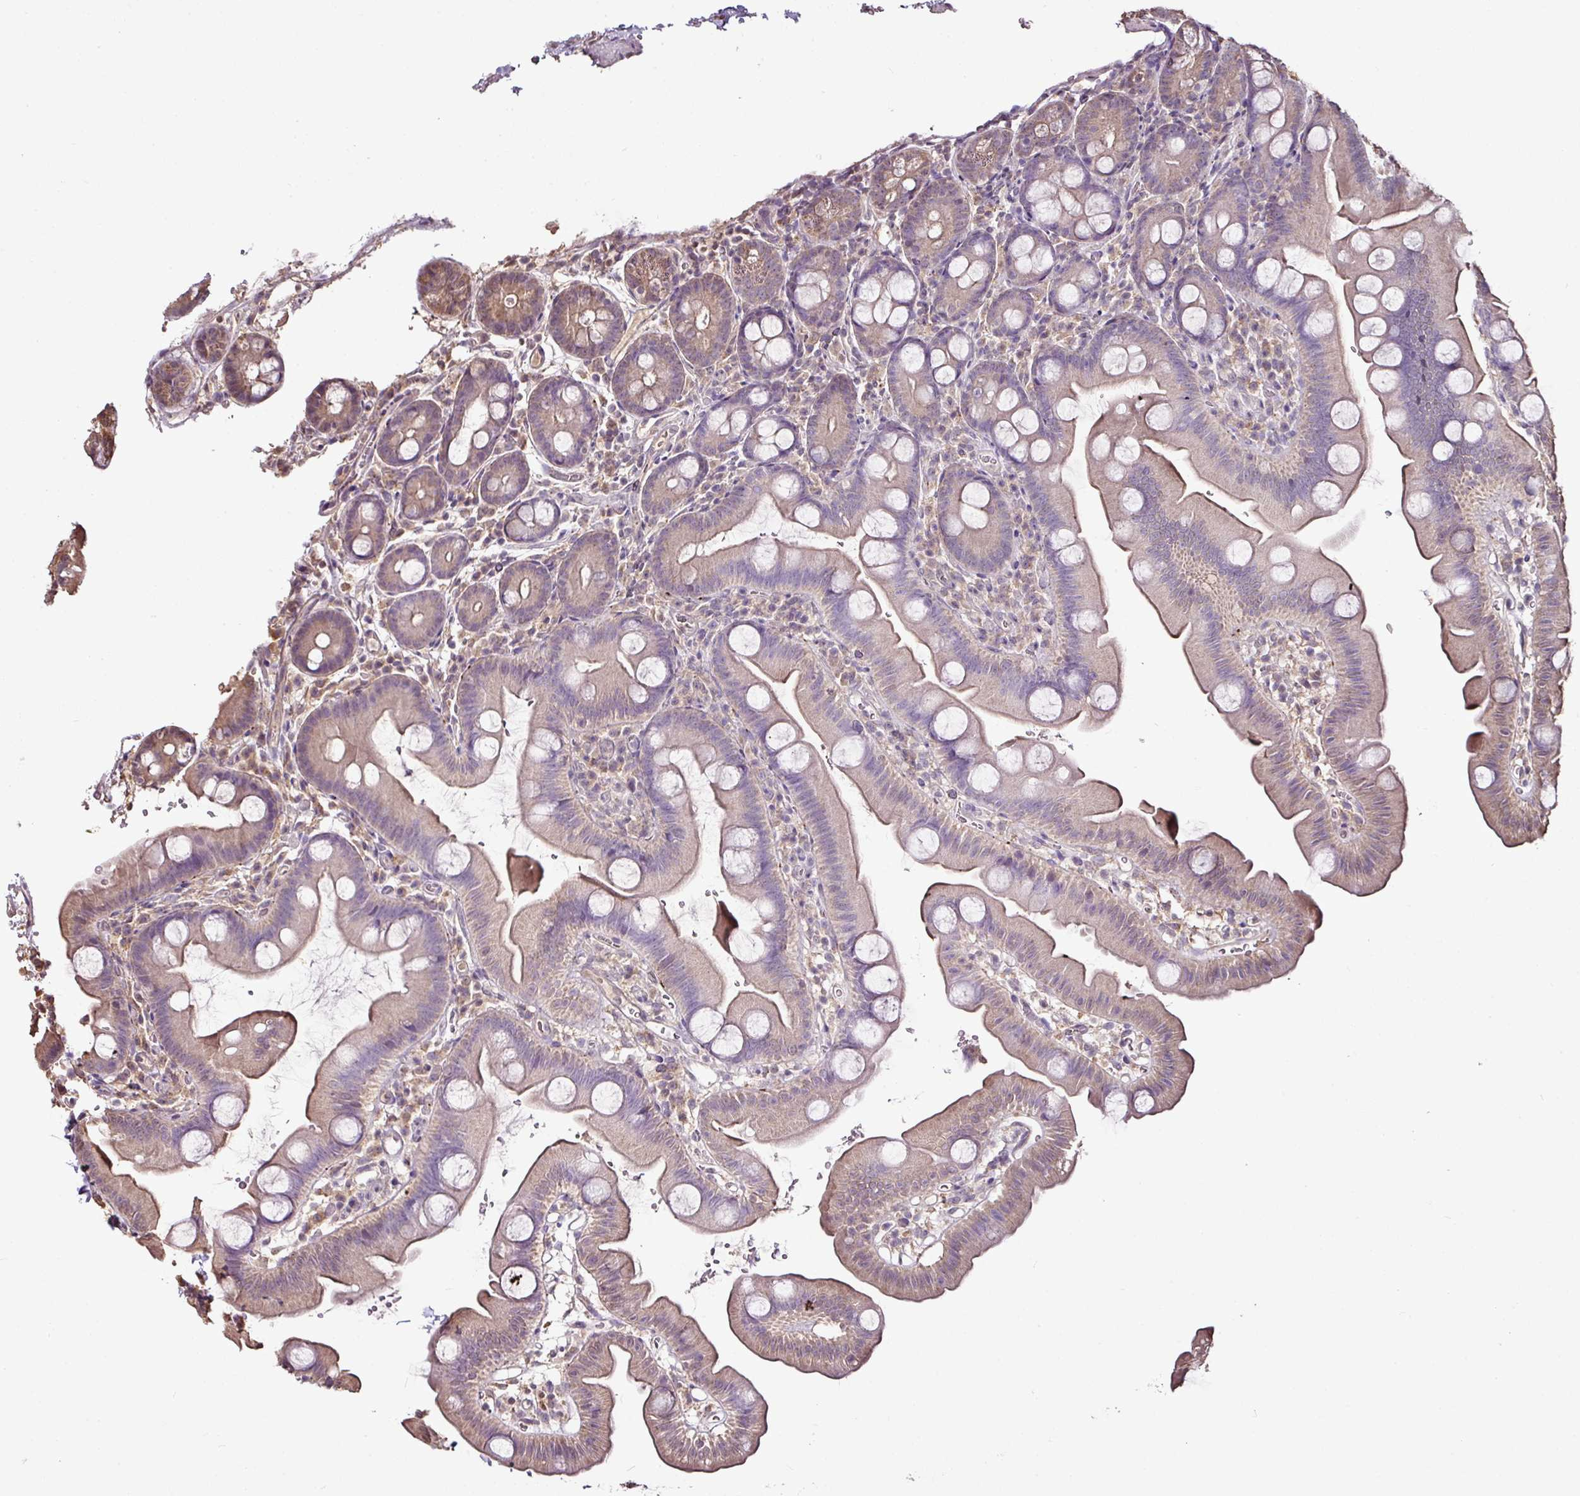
{"staining": {"intensity": "moderate", "quantity": "25%-75%", "location": "cytoplasmic/membranous"}, "tissue": "small intestine", "cell_type": "Glandular cells", "image_type": "normal", "snomed": [{"axis": "morphology", "description": "Normal tissue, NOS"}, {"axis": "topography", "description": "Small intestine"}], "caption": "Immunohistochemistry (IHC) of unremarkable small intestine shows medium levels of moderate cytoplasmic/membranous staining in about 25%-75% of glandular cells.", "gene": "RPL38", "patient": {"sex": "female", "age": 68}}